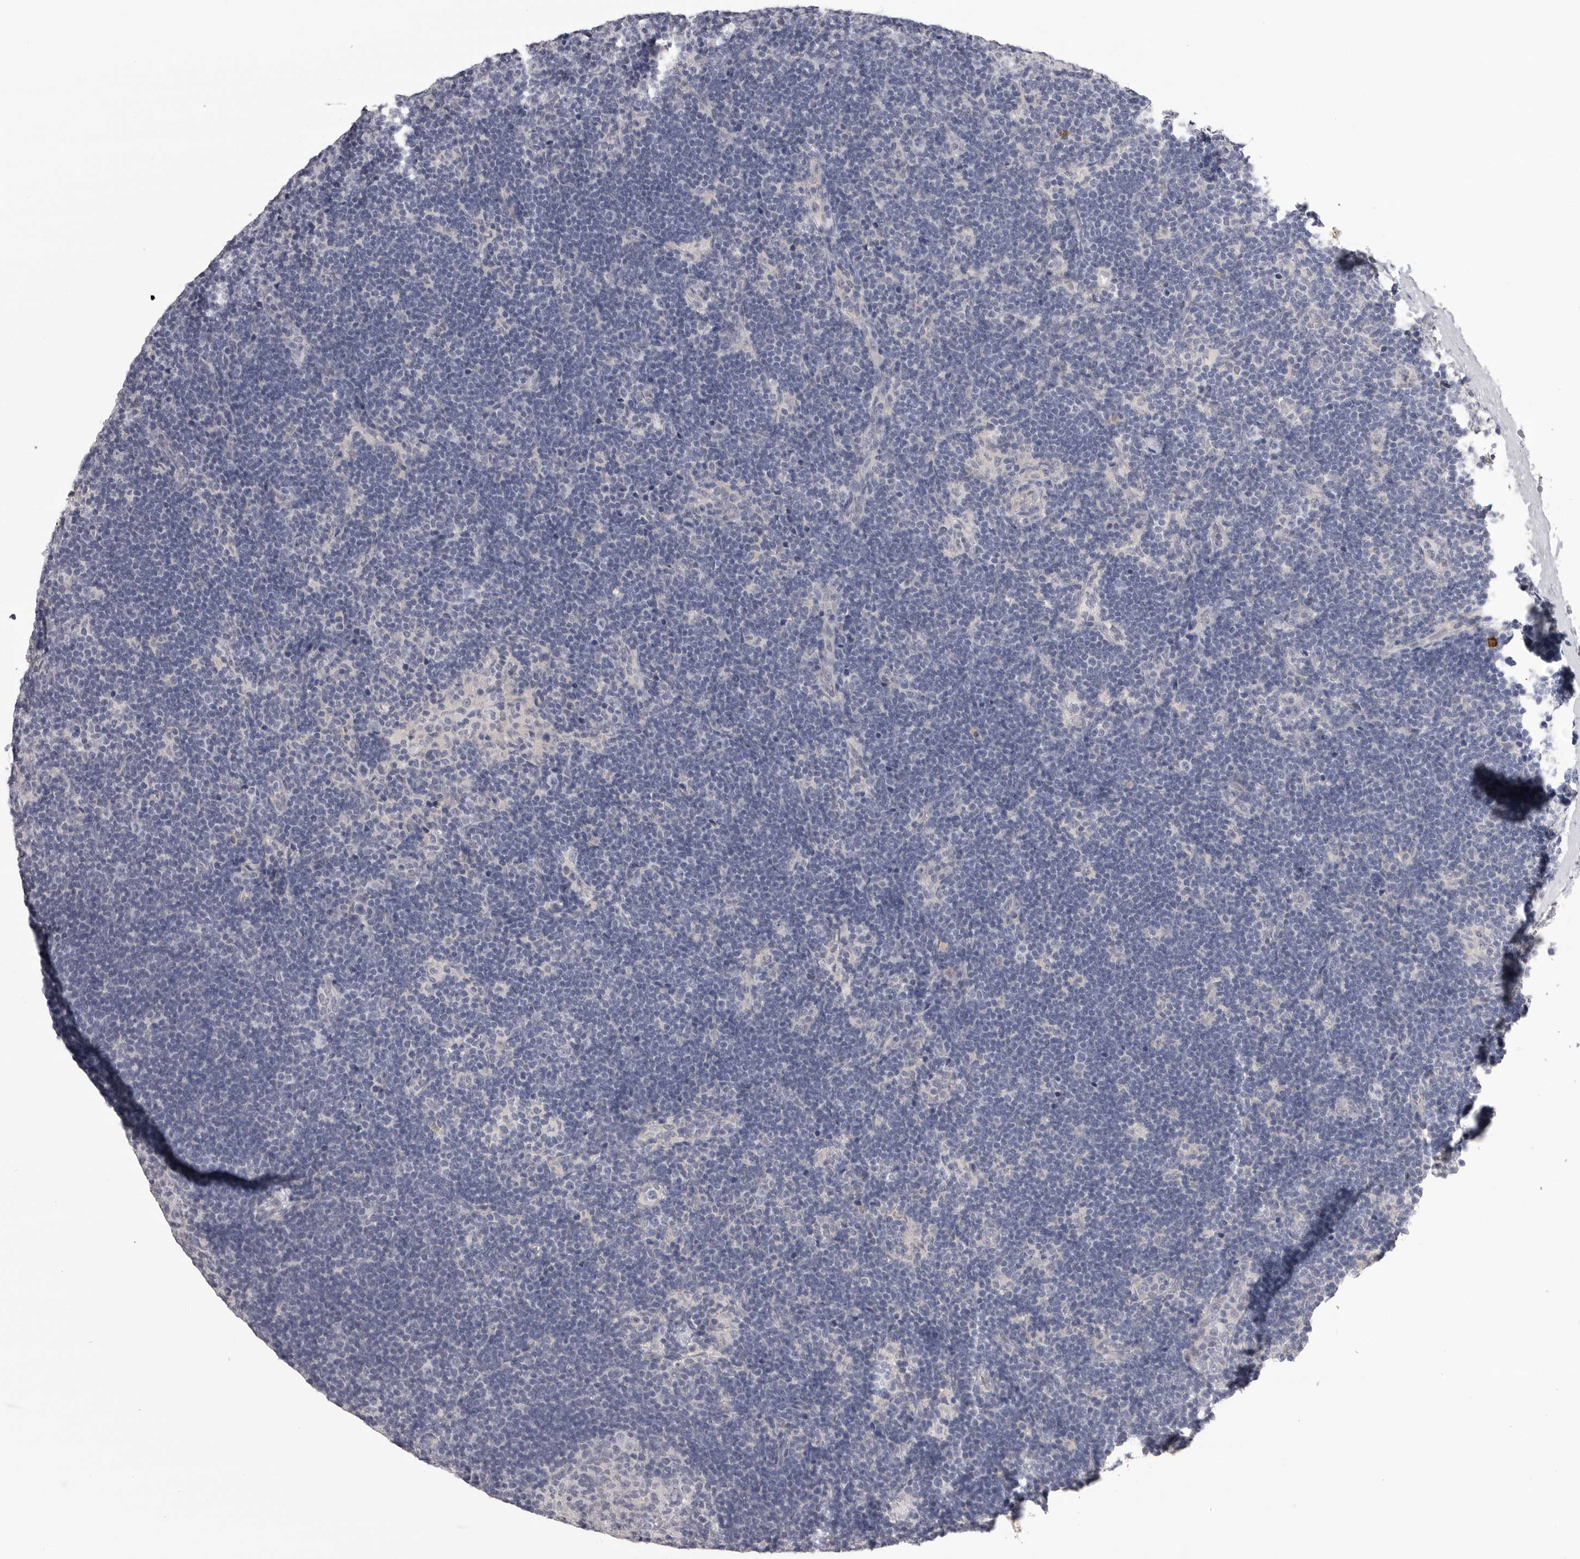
{"staining": {"intensity": "negative", "quantity": "none", "location": "none"}, "tissue": "lymph node", "cell_type": "Germinal center cells", "image_type": "normal", "snomed": [{"axis": "morphology", "description": "Normal tissue, NOS"}, {"axis": "topography", "description": "Lymph node"}], "caption": "The image shows no staining of germinal center cells in unremarkable lymph node. (Stains: DAB (3,3'-diaminobenzidine) immunohistochemistry (IHC) with hematoxylin counter stain, Microscopy: brightfield microscopy at high magnification).", "gene": "DLGAP3", "patient": {"sex": "female", "age": 22}}